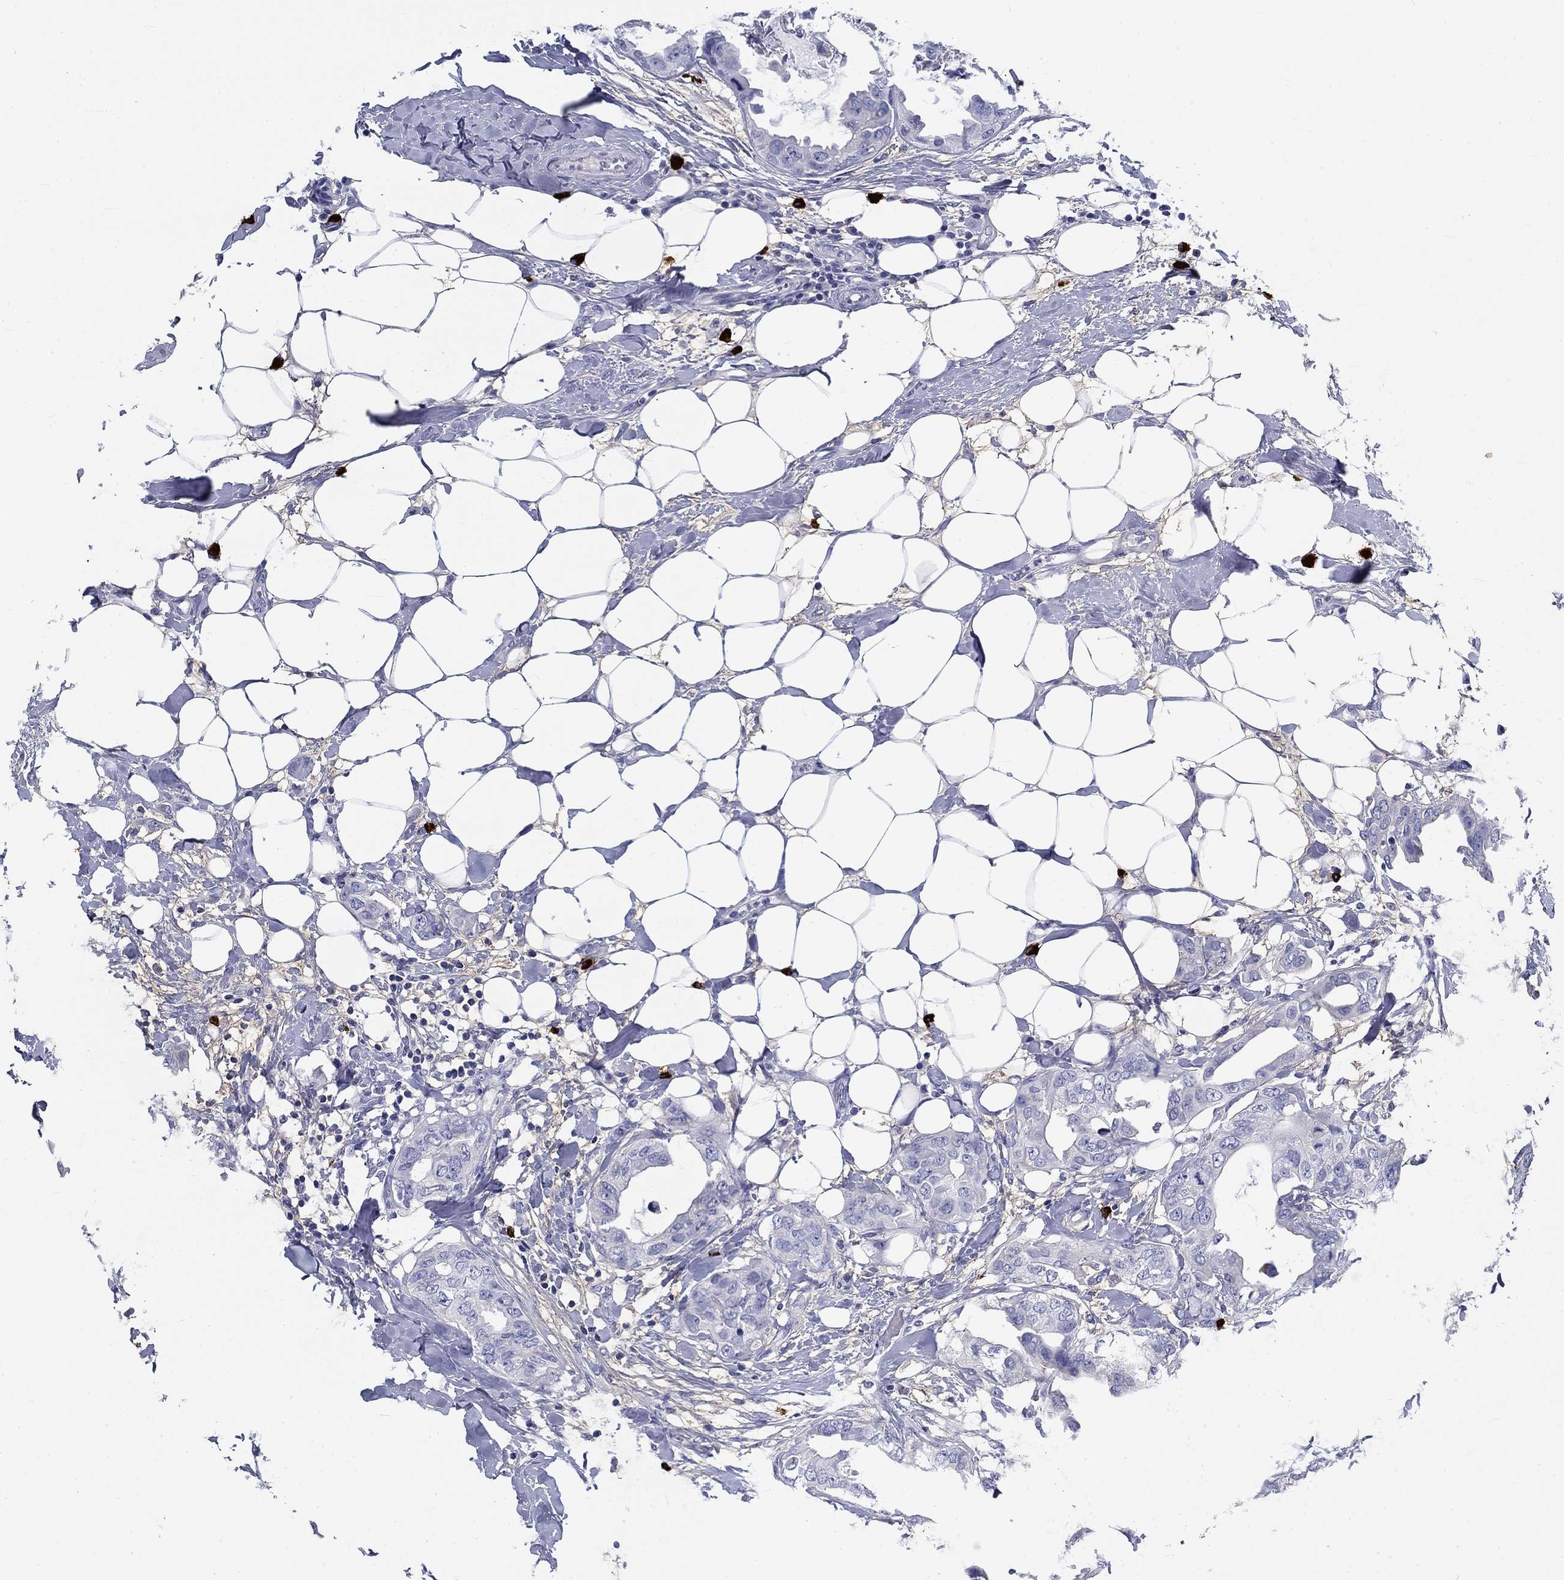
{"staining": {"intensity": "negative", "quantity": "none", "location": "none"}, "tissue": "breast cancer", "cell_type": "Tumor cells", "image_type": "cancer", "snomed": [{"axis": "morphology", "description": "Normal tissue, NOS"}, {"axis": "morphology", "description": "Duct carcinoma"}, {"axis": "topography", "description": "Breast"}], "caption": "Tumor cells show no significant staining in breast cancer (intraductal carcinoma).", "gene": "CD40LG", "patient": {"sex": "female", "age": 40}}